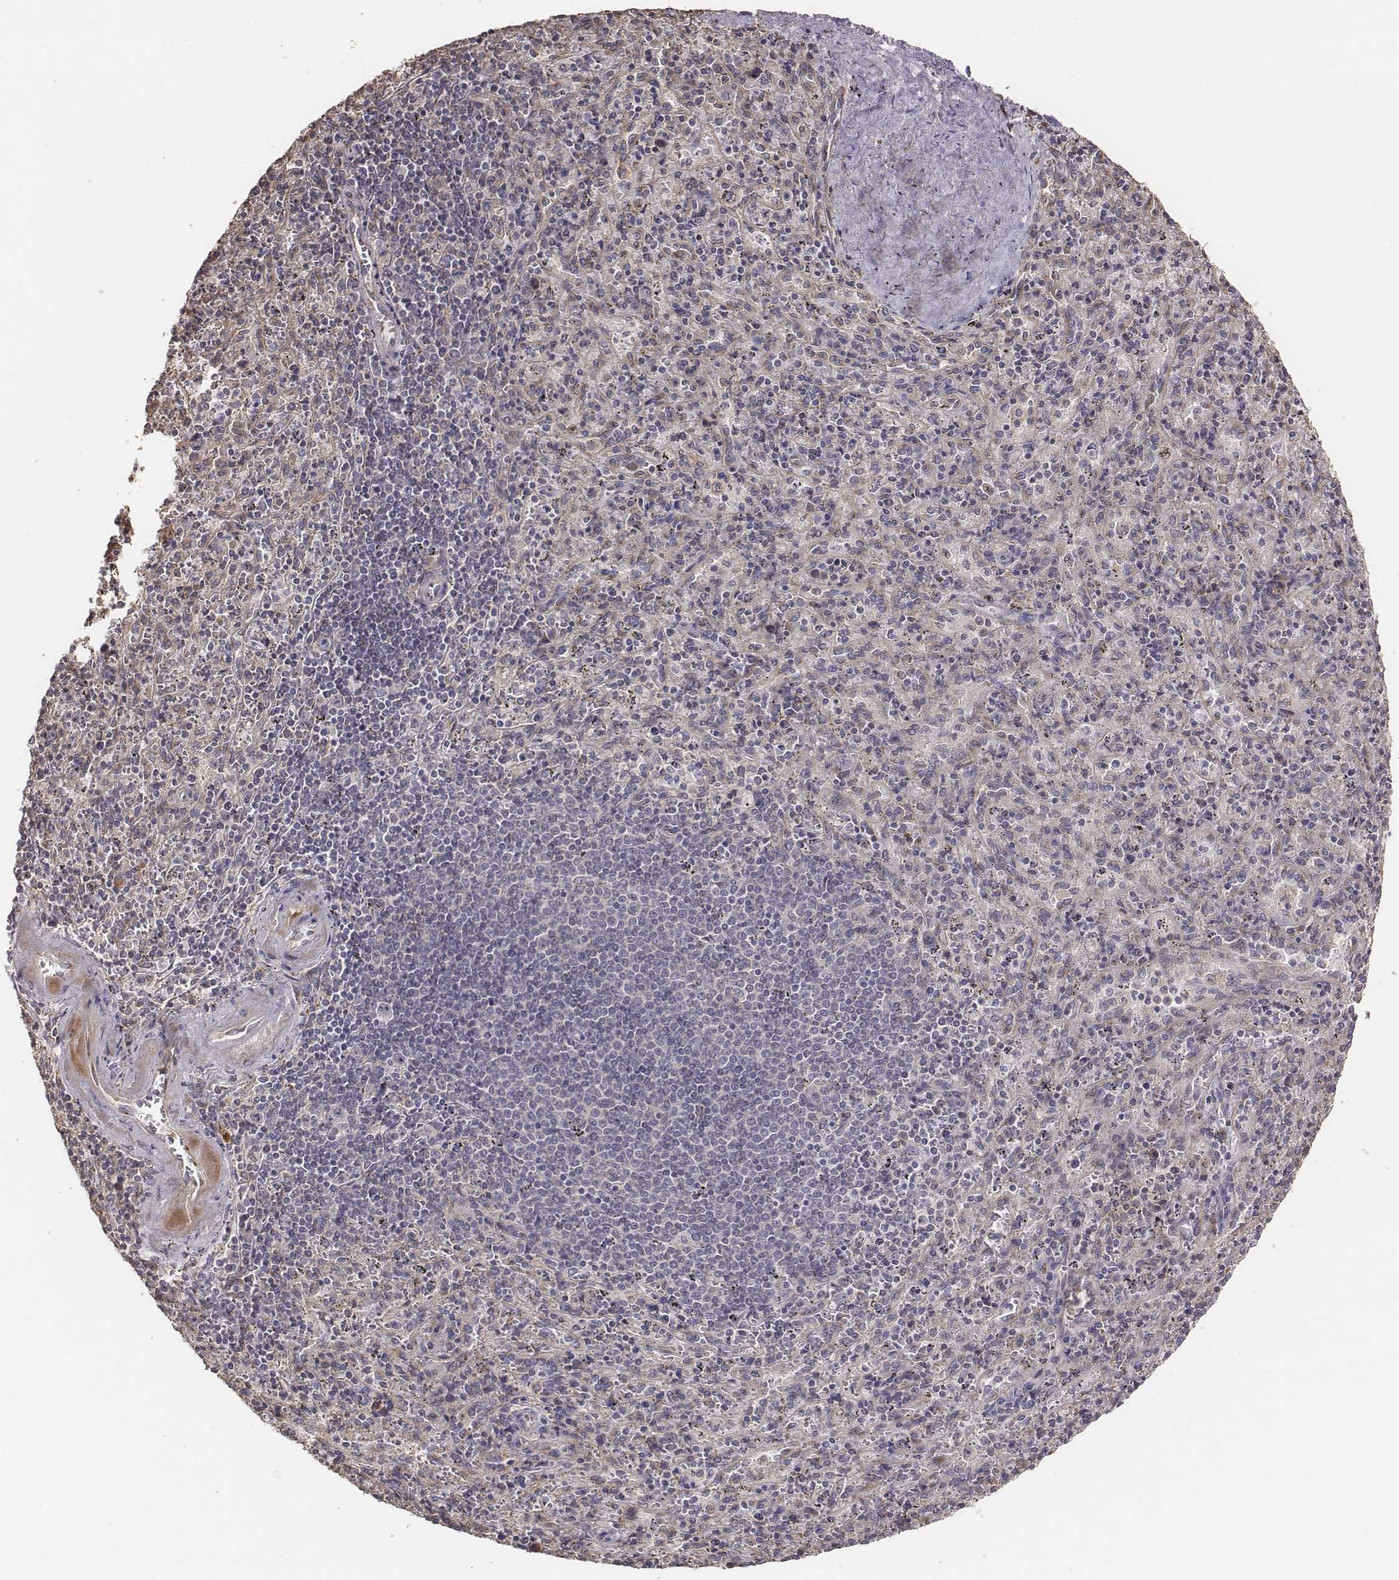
{"staining": {"intensity": "weak", "quantity": ">75%", "location": "cytoplasmic/membranous"}, "tissue": "spleen", "cell_type": "Cells in red pulp", "image_type": "normal", "snomed": [{"axis": "morphology", "description": "Normal tissue, NOS"}, {"axis": "topography", "description": "Spleen"}], "caption": "IHC micrograph of unremarkable spleen: human spleen stained using immunohistochemistry displays low levels of weak protein expression localized specifically in the cytoplasmic/membranous of cells in red pulp, appearing as a cytoplasmic/membranous brown color.", "gene": "AP1B1", "patient": {"sex": "male", "age": 57}}